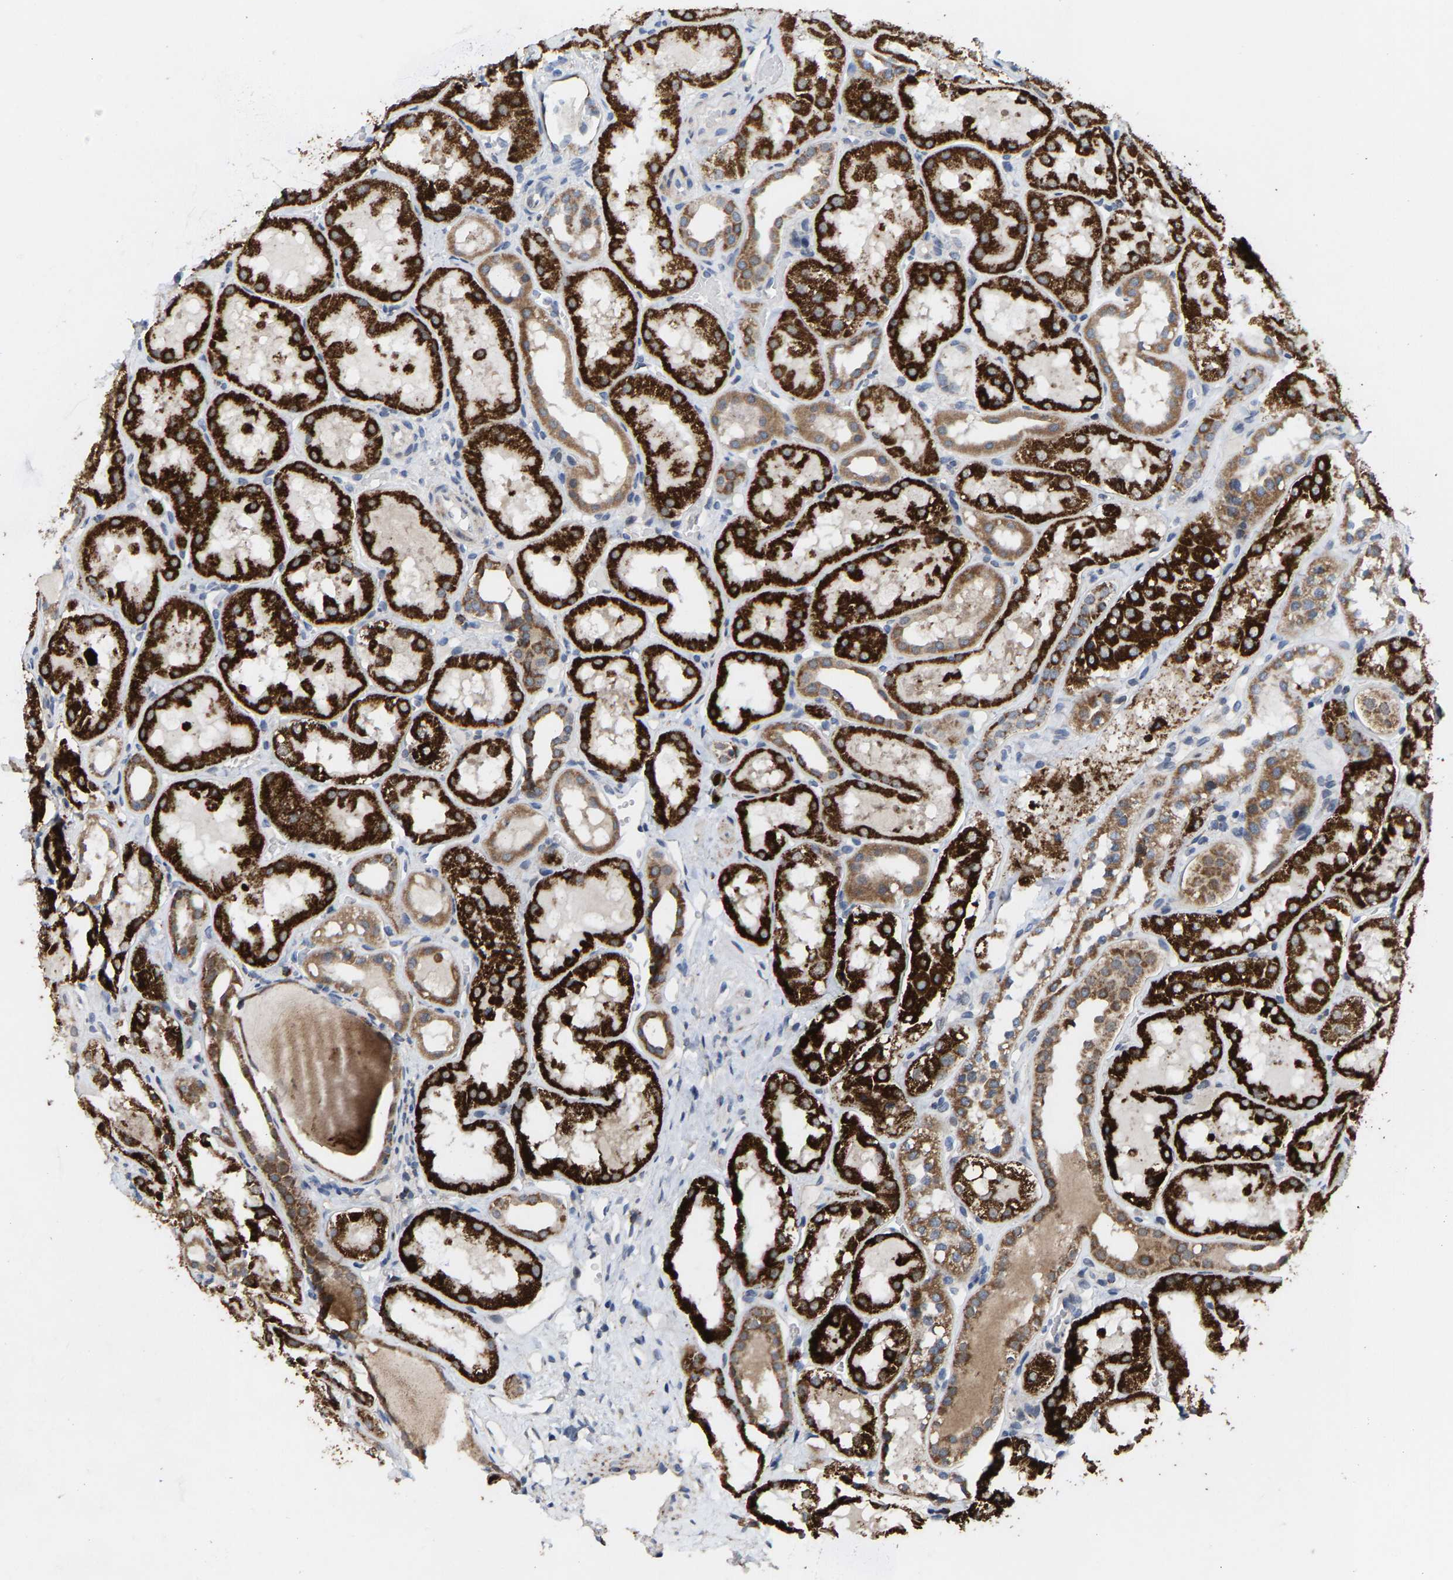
{"staining": {"intensity": "negative", "quantity": "none", "location": "none"}, "tissue": "kidney", "cell_type": "Cells in glomeruli", "image_type": "normal", "snomed": [{"axis": "morphology", "description": "Normal tissue, NOS"}, {"axis": "topography", "description": "Kidney"}, {"axis": "topography", "description": "Urinary bladder"}], "caption": "There is no significant expression in cells in glomeruli of kidney. (Stains: DAB (3,3'-diaminobenzidine) immunohistochemistry (IHC) with hematoxylin counter stain, Microscopy: brightfield microscopy at high magnification).", "gene": "TDRKH", "patient": {"sex": "male", "age": 16}}